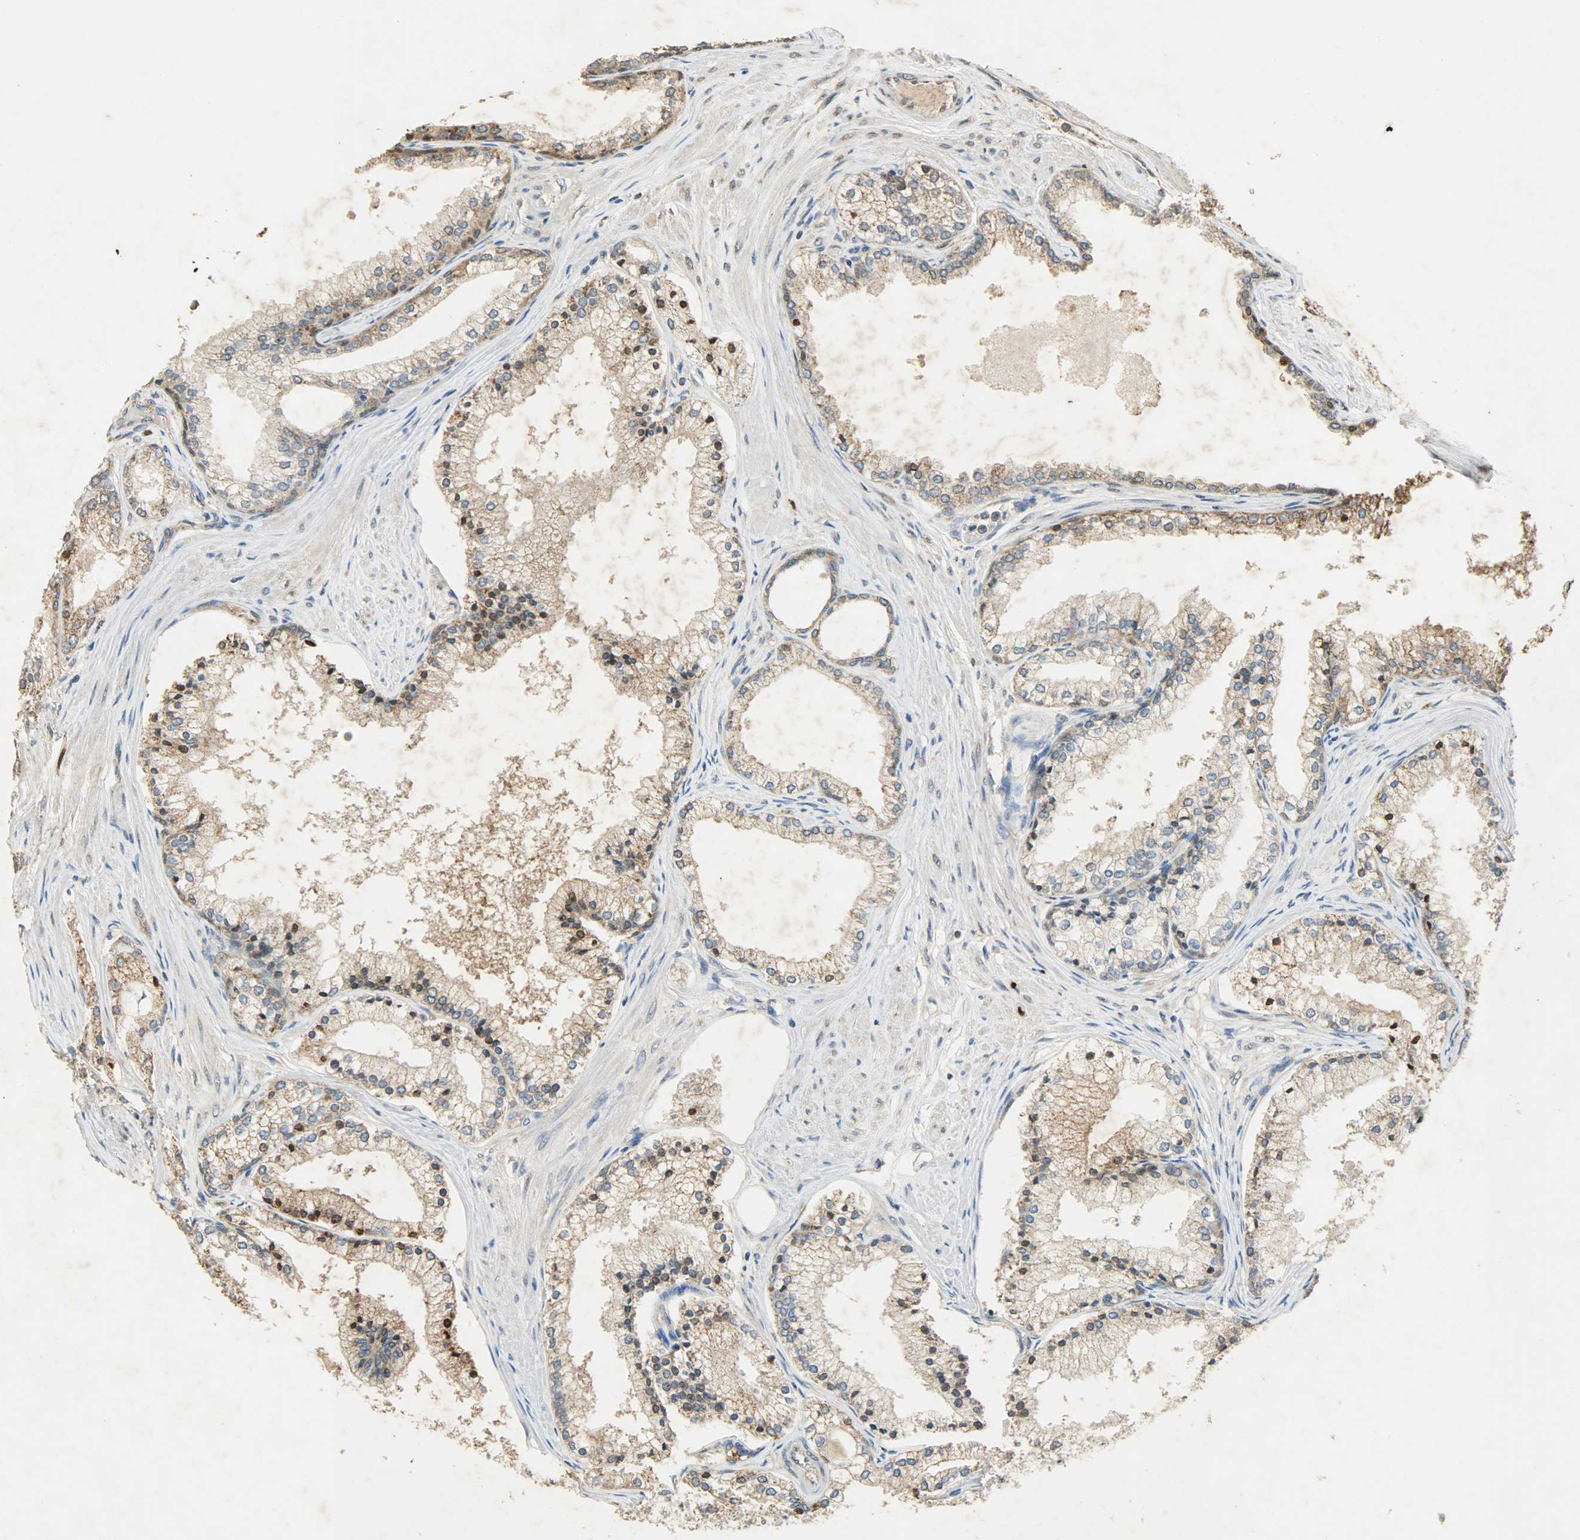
{"staining": {"intensity": "moderate", "quantity": ">75%", "location": "cytoplasmic/membranous,nuclear"}, "tissue": "prostate cancer", "cell_type": "Tumor cells", "image_type": "cancer", "snomed": [{"axis": "morphology", "description": "Adenocarcinoma, Low grade"}, {"axis": "topography", "description": "Prostate"}], "caption": "A high-resolution micrograph shows IHC staining of prostate cancer, which displays moderate cytoplasmic/membranous and nuclear staining in about >75% of tumor cells.", "gene": "HSPA5", "patient": {"sex": "male", "age": 71}}